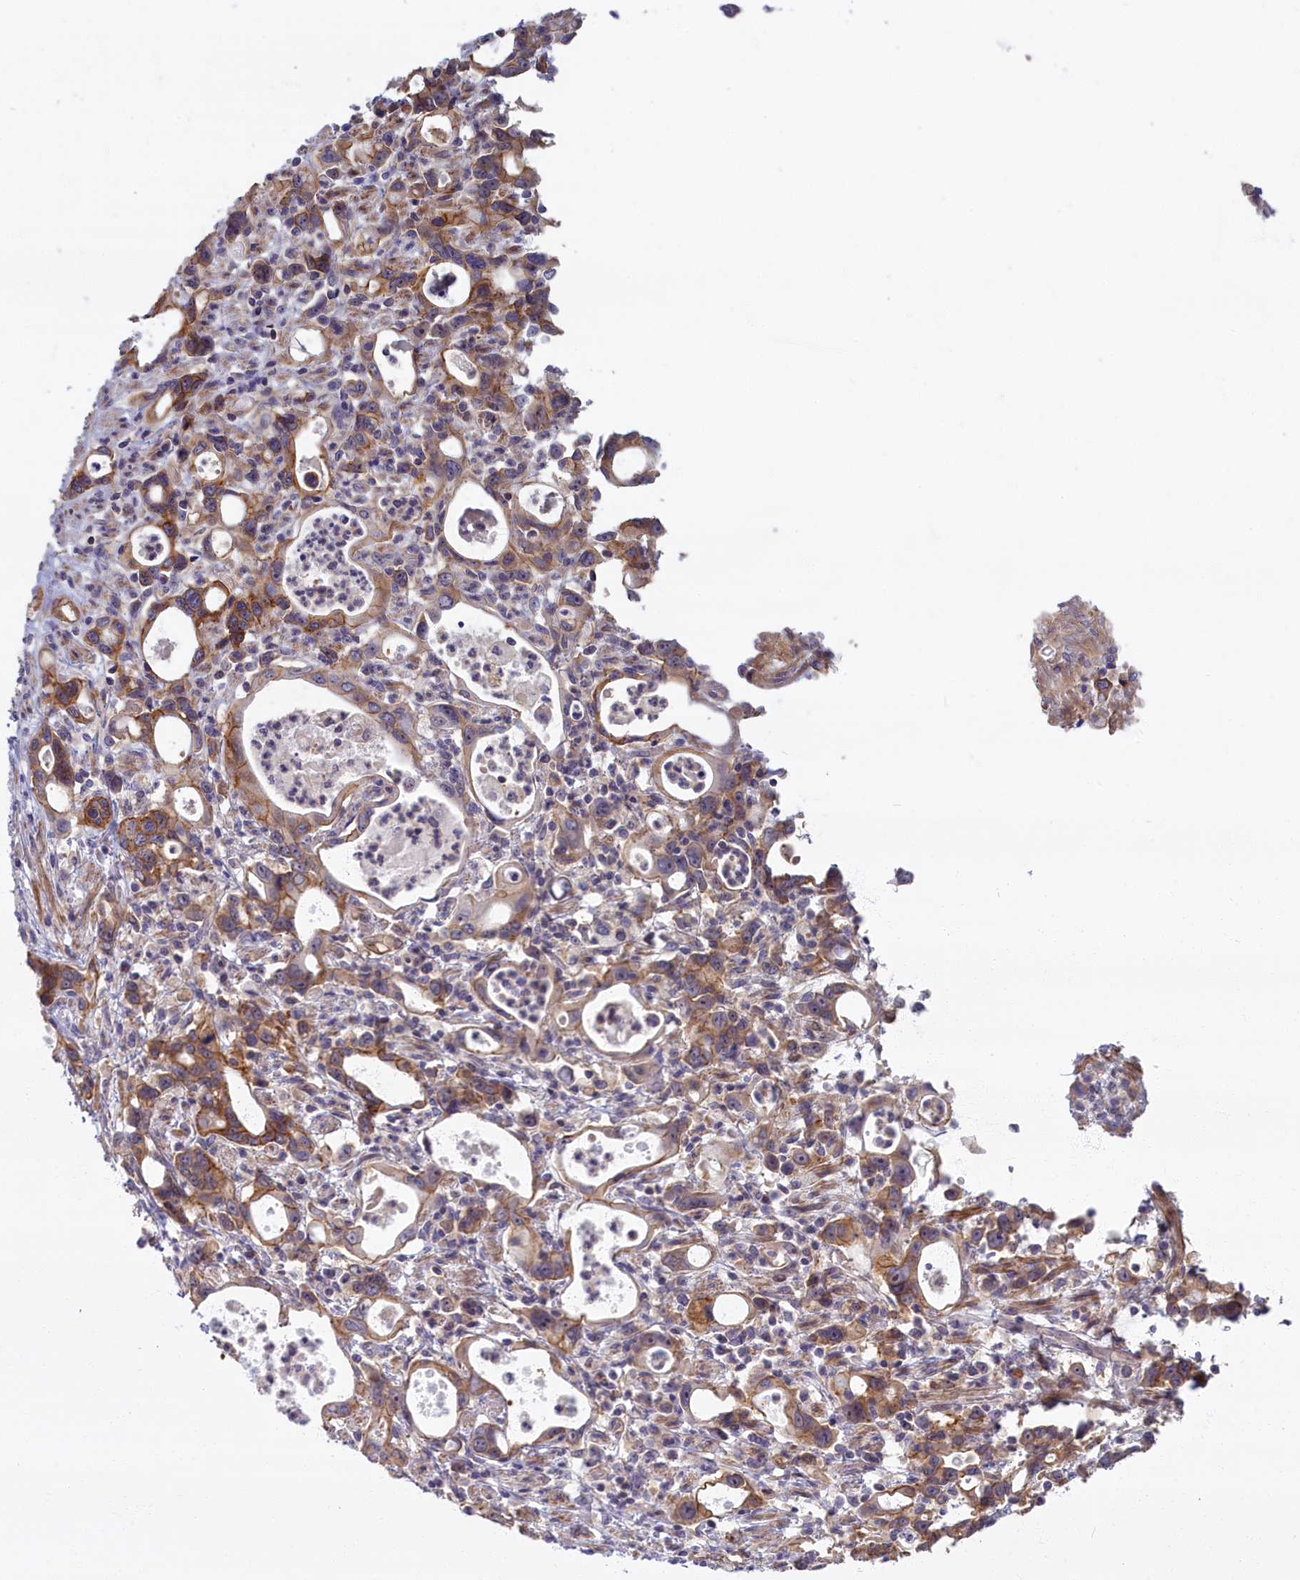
{"staining": {"intensity": "moderate", "quantity": ">75%", "location": "cytoplasmic/membranous"}, "tissue": "stomach cancer", "cell_type": "Tumor cells", "image_type": "cancer", "snomed": [{"axis": "morphology", "description": "Adenocarcinoma, NOS"}, {"axis": "topography", "description": "Stomach, lower"}], "caption": "Tumor cells display moderate cytoplasmic/membranous expression in approximately >75% of cells in stomach cancer.", "gene": "TRPM4", "patient": {"sex": "female", "age": 43}}